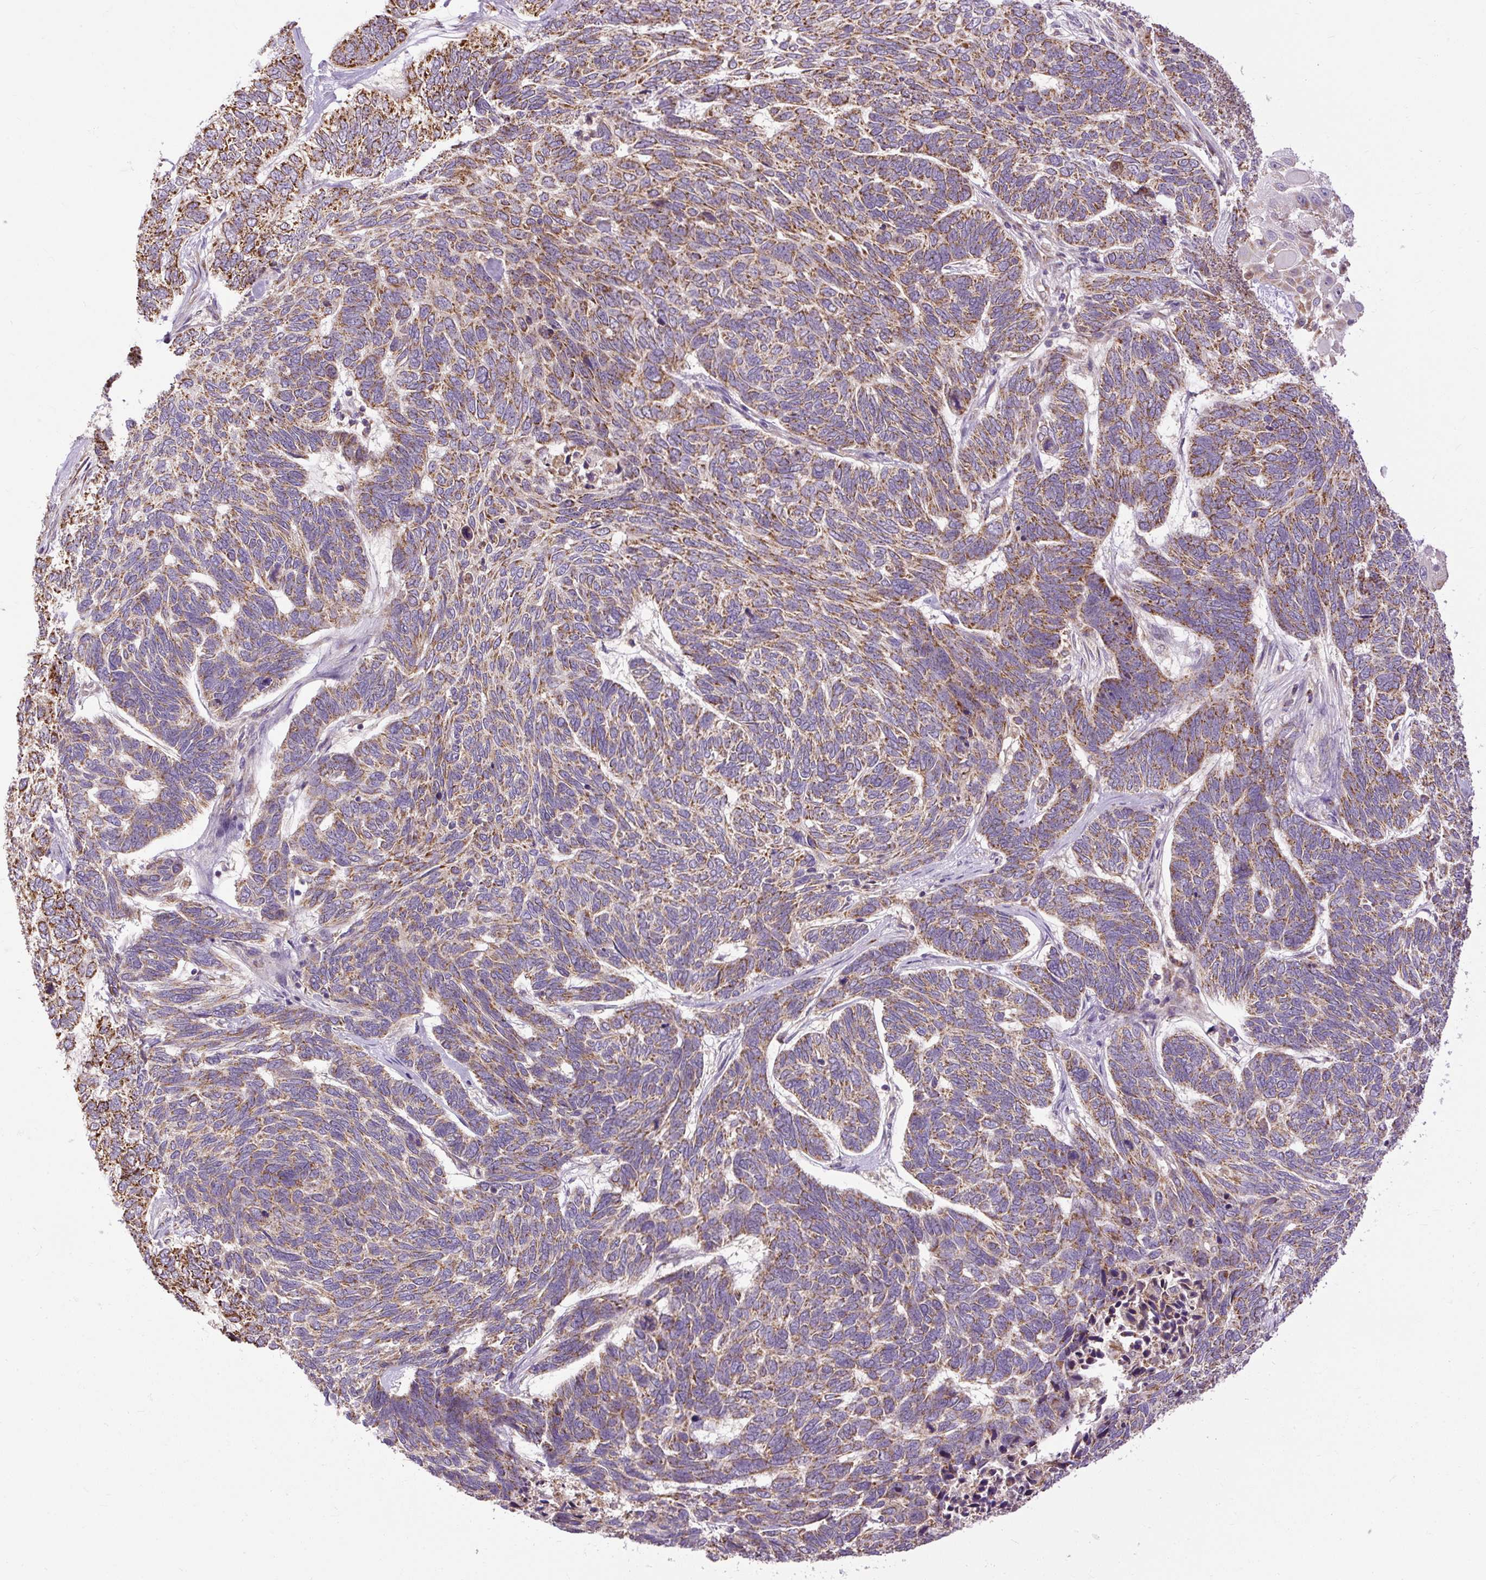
{"staining": {"intensity": "moderate", "quantity": ">75%", "location": "cytoplasmic/membranous"}, "tissue": "skin cancer", "cell_type": "Tumor cells", "image_type": "cancer", "snomed": [{"axis": "morphology", "description": "Basal cell carcinoma"}, {"axis": "topography", "description": "Skin"}], "caption": "IHC staining of skin cancer, which reveals medium levels of moderate cytoplasmic/membranous staining in about >75% of tumor cells indicating moderate cytoplasmic/membranous protein expression. The staining was performed using DAB (brown) for protein detection and nuclei were counterstained in hematoxylin (blue).", "gene": "TM2D3", "patient": {"sex": "female", "age": 65}}